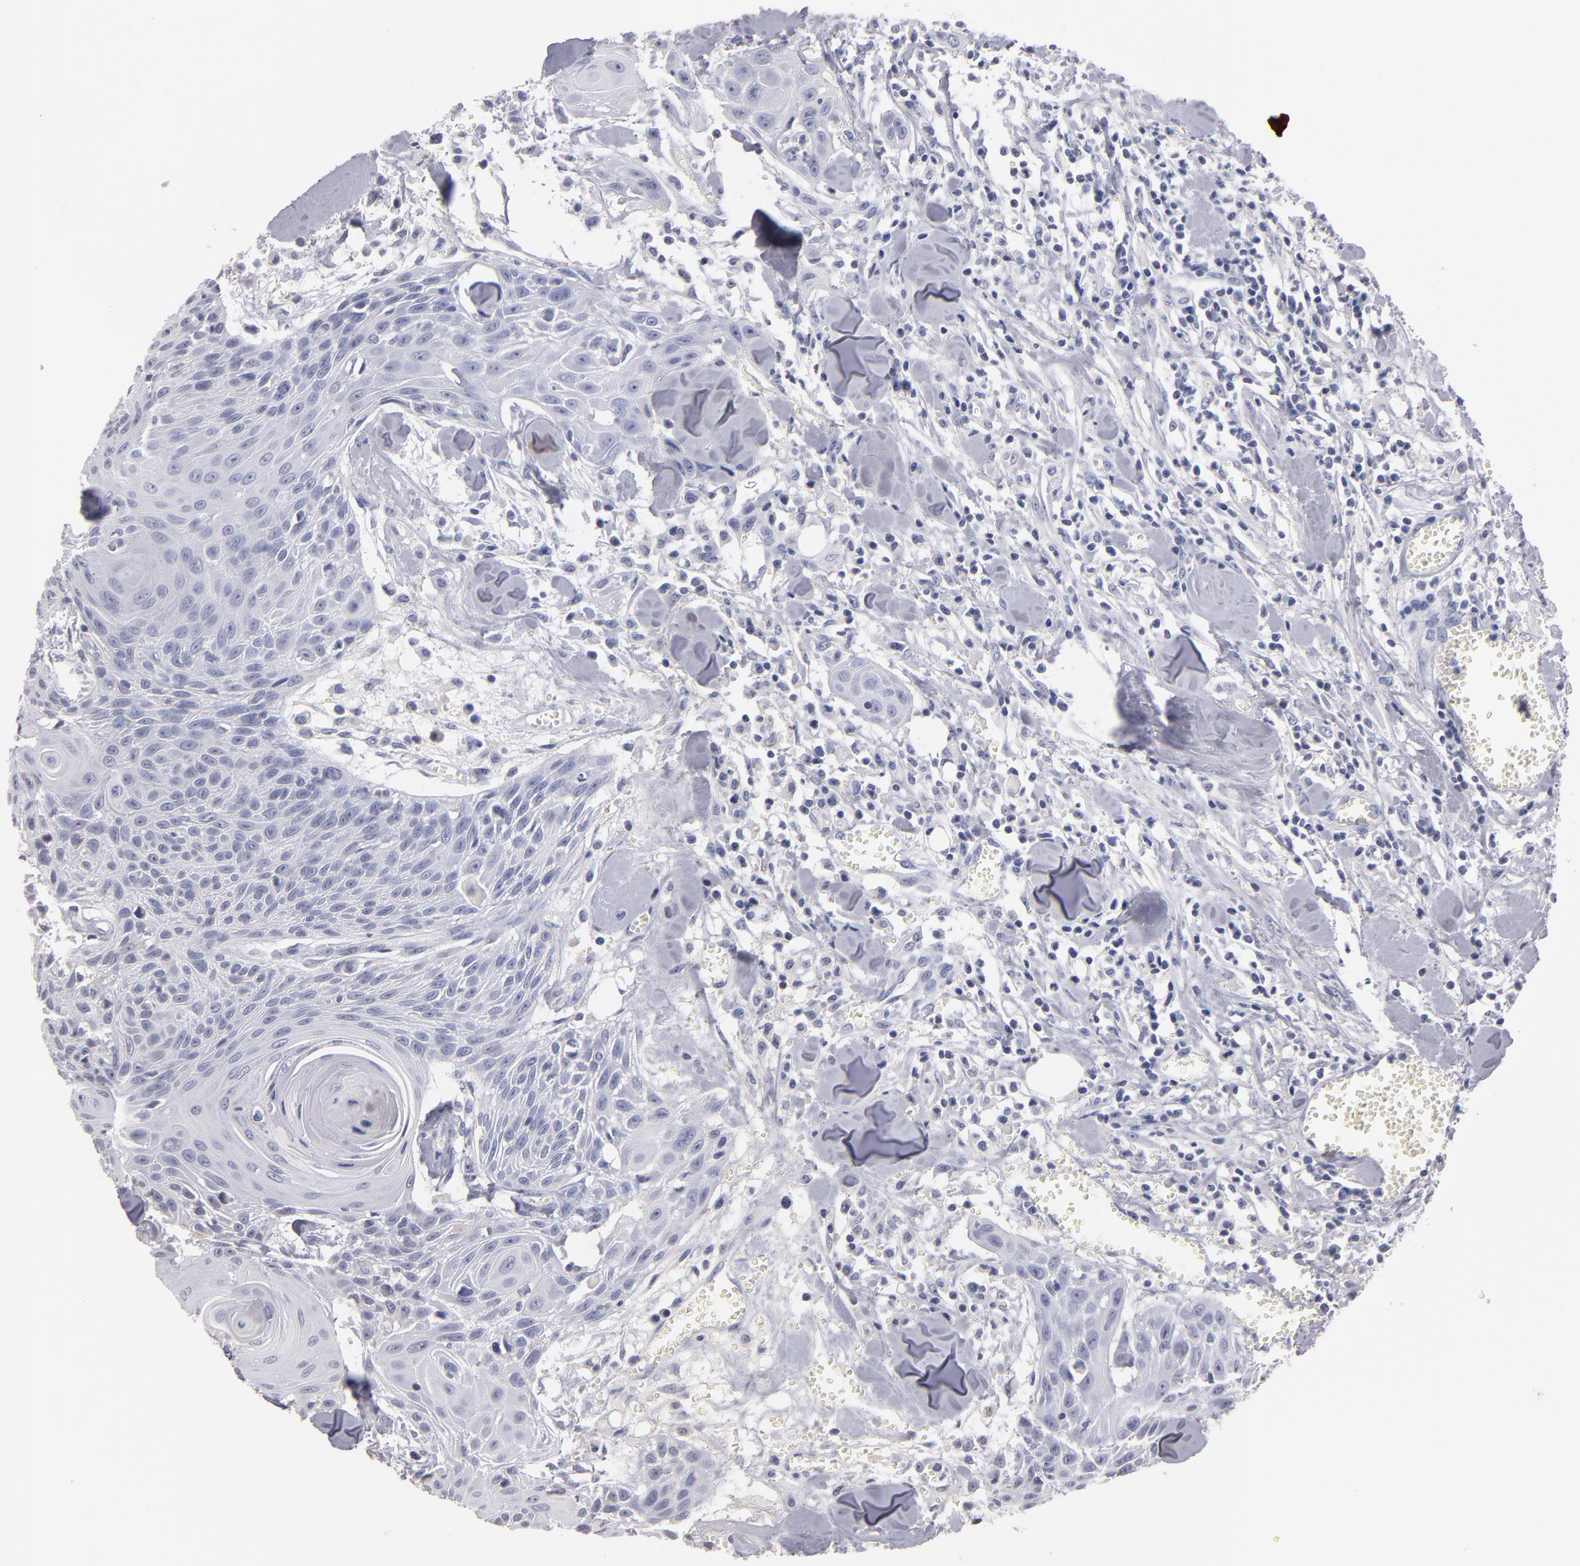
{"staining": {"intensity": "negative", "quantity": "none", "location": "none"}, "tissue": "head and neck cancer", "cell_type": "Tumor cells", "image_type": "cancer", "snomed": [{"axis": "morphology", "description": "Squamous cell carcinoma, NOS"}, {"axis": "morphology", "description": "Squamous cell carcinoma, metastatic, NOS"}, {"axis": "topography", "description": "Lymph node"}, {"axis": "topography", "description": "Salivary gland"}, {"axis": "topography", "description": "Head-Neck"}], "caption": "A histopathology image of human head and neck cancer (metastatic squamous cell carcinoma) is negative for staining in tumor cells.", "gene": "SOX10", "patient": {"sex": "female", "age": 74}}